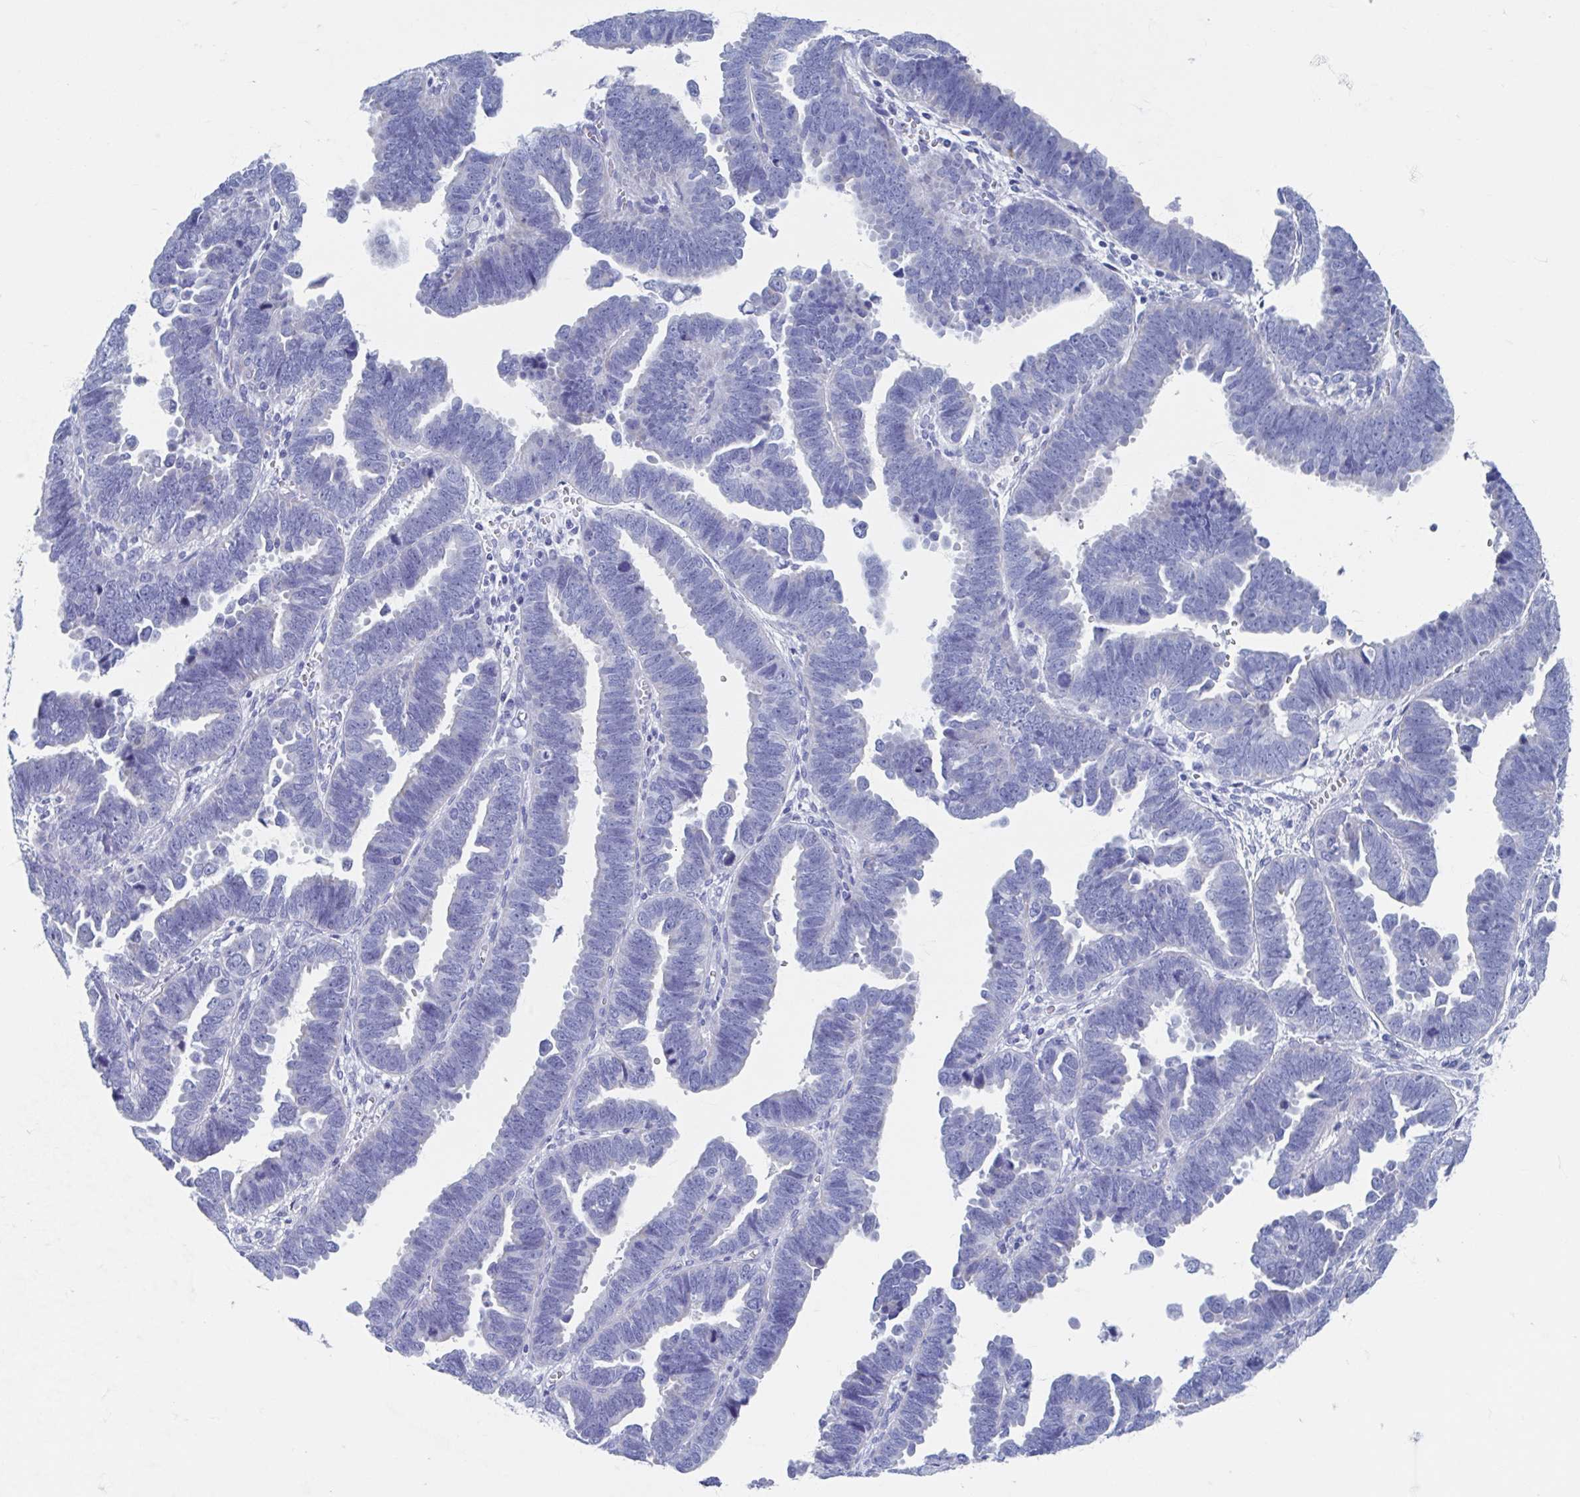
{"staining": {"intensity": "negative", "quantity": "none", "location": "none"}, "tissue": "endometrial cancer", "cell_type": "Tumor cells", "image_type": "cancer", "snomed": [{"axis": "morphology", "description": "Adenocarcinoma, NOS"}, {"axis": "topography", "description": "Endometrium"}], "caption": "This image is of adenocarcinoma (endometrial) stained with immunohistochemistry (IHC) to label a protein in brown with the nuclei are counter-stained blue. There is no positivity in tumor cells. Brightfield microscopy of immunohistochemistry (IHC) stained with DAB (brown) and hematoxylin (blue), captured at high magnification.", "gene": "SHCBP1L", "patient": {"sex": "female", "age": 75}}